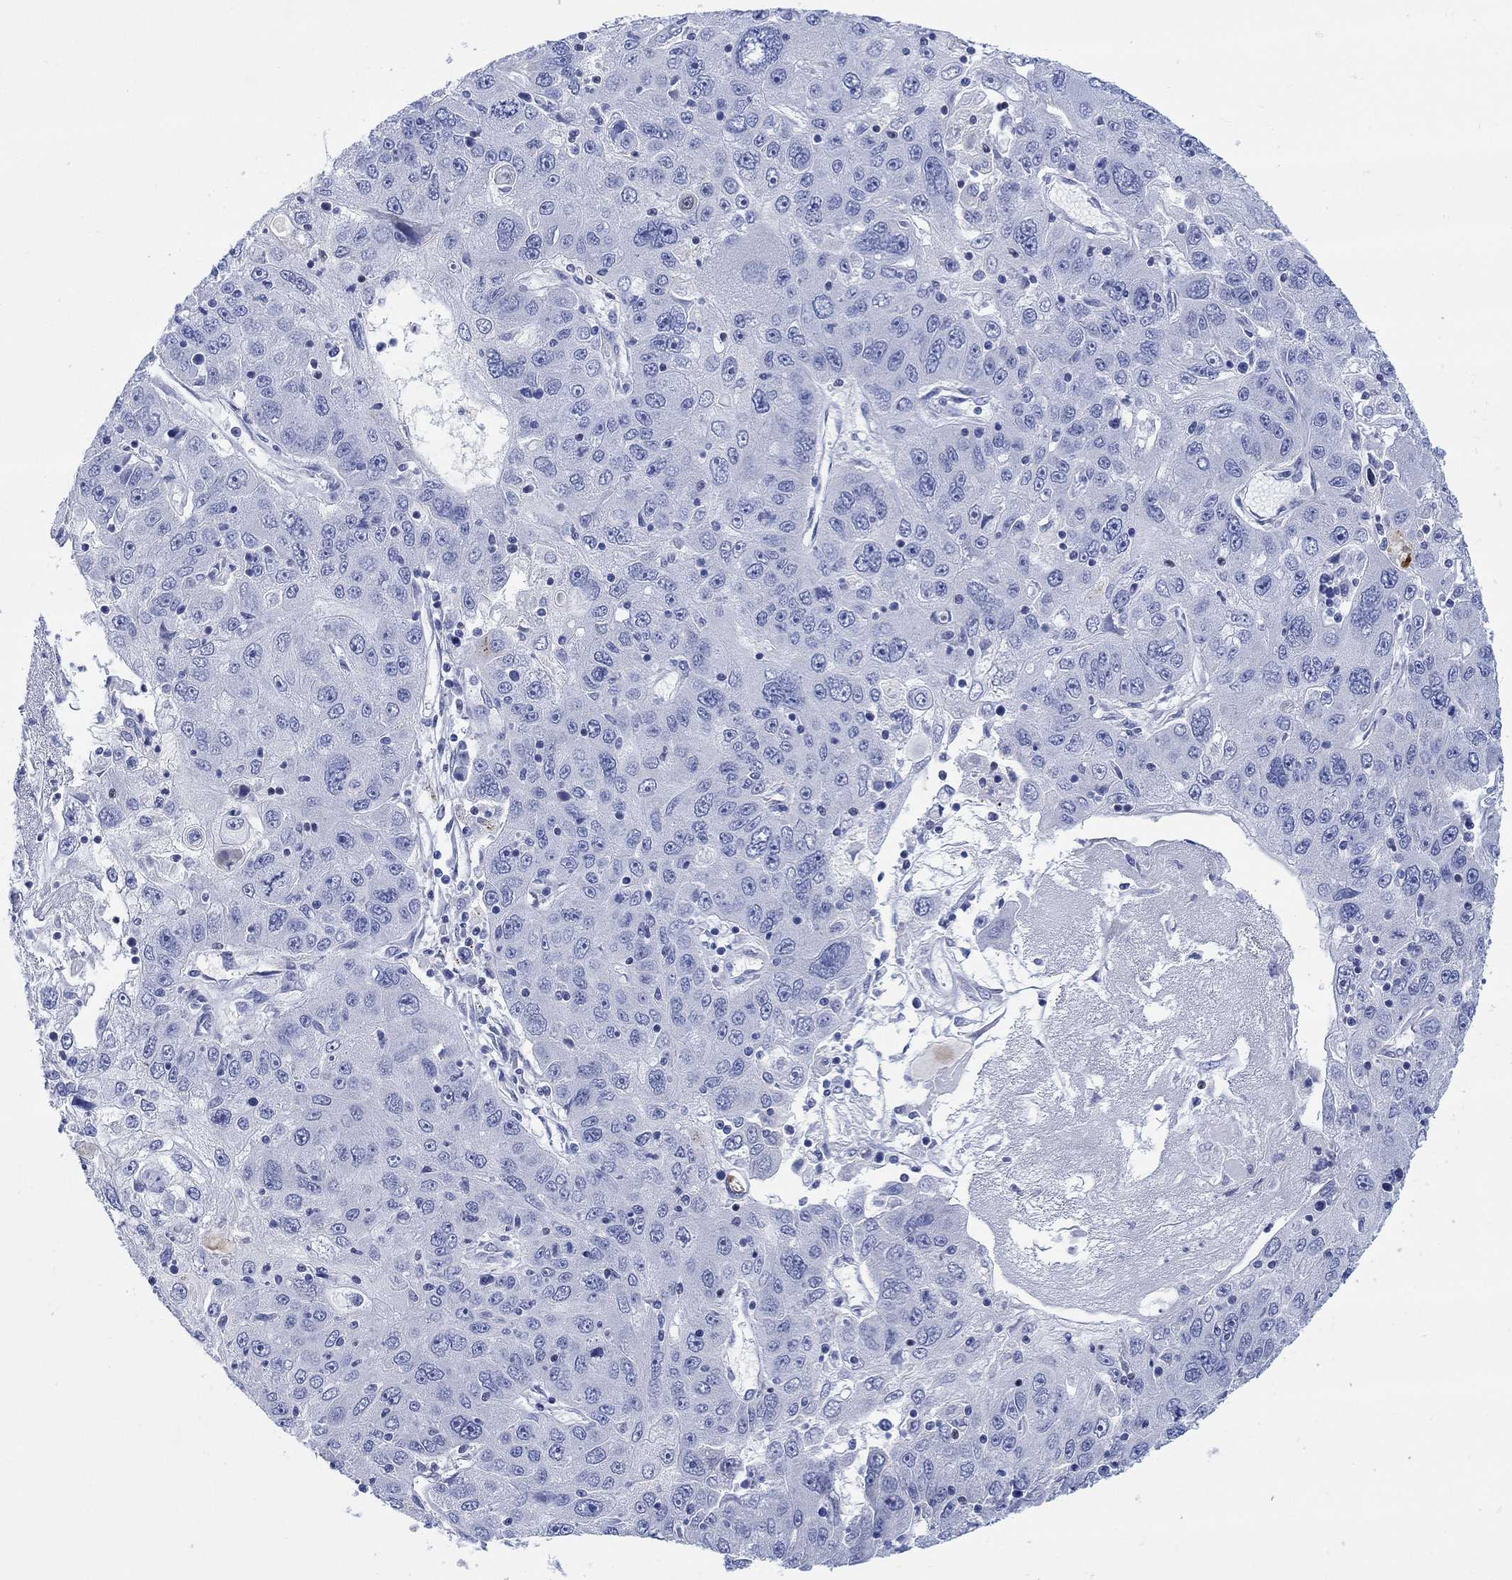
{"staining": {"intensity": "negative", "quantity": "none", "location": "none"}, "tissue": "stomach cancer", "cell_type": "Tumor cells", "image_type": "cancer", "snomed": [{"axis": "morphology", "description": "Adenocarcinoma, NOS"}, {"axis": "topography", "description": "Stomach"}], "caption": "Immunohistochemistry (IHC) image of stomach cancer (adenocarcinoma) stained for a protein (brown), which shows no positivity in tumor cells.", "gene": "MYL1", "patient": {"sex": "male", "age": 56}}